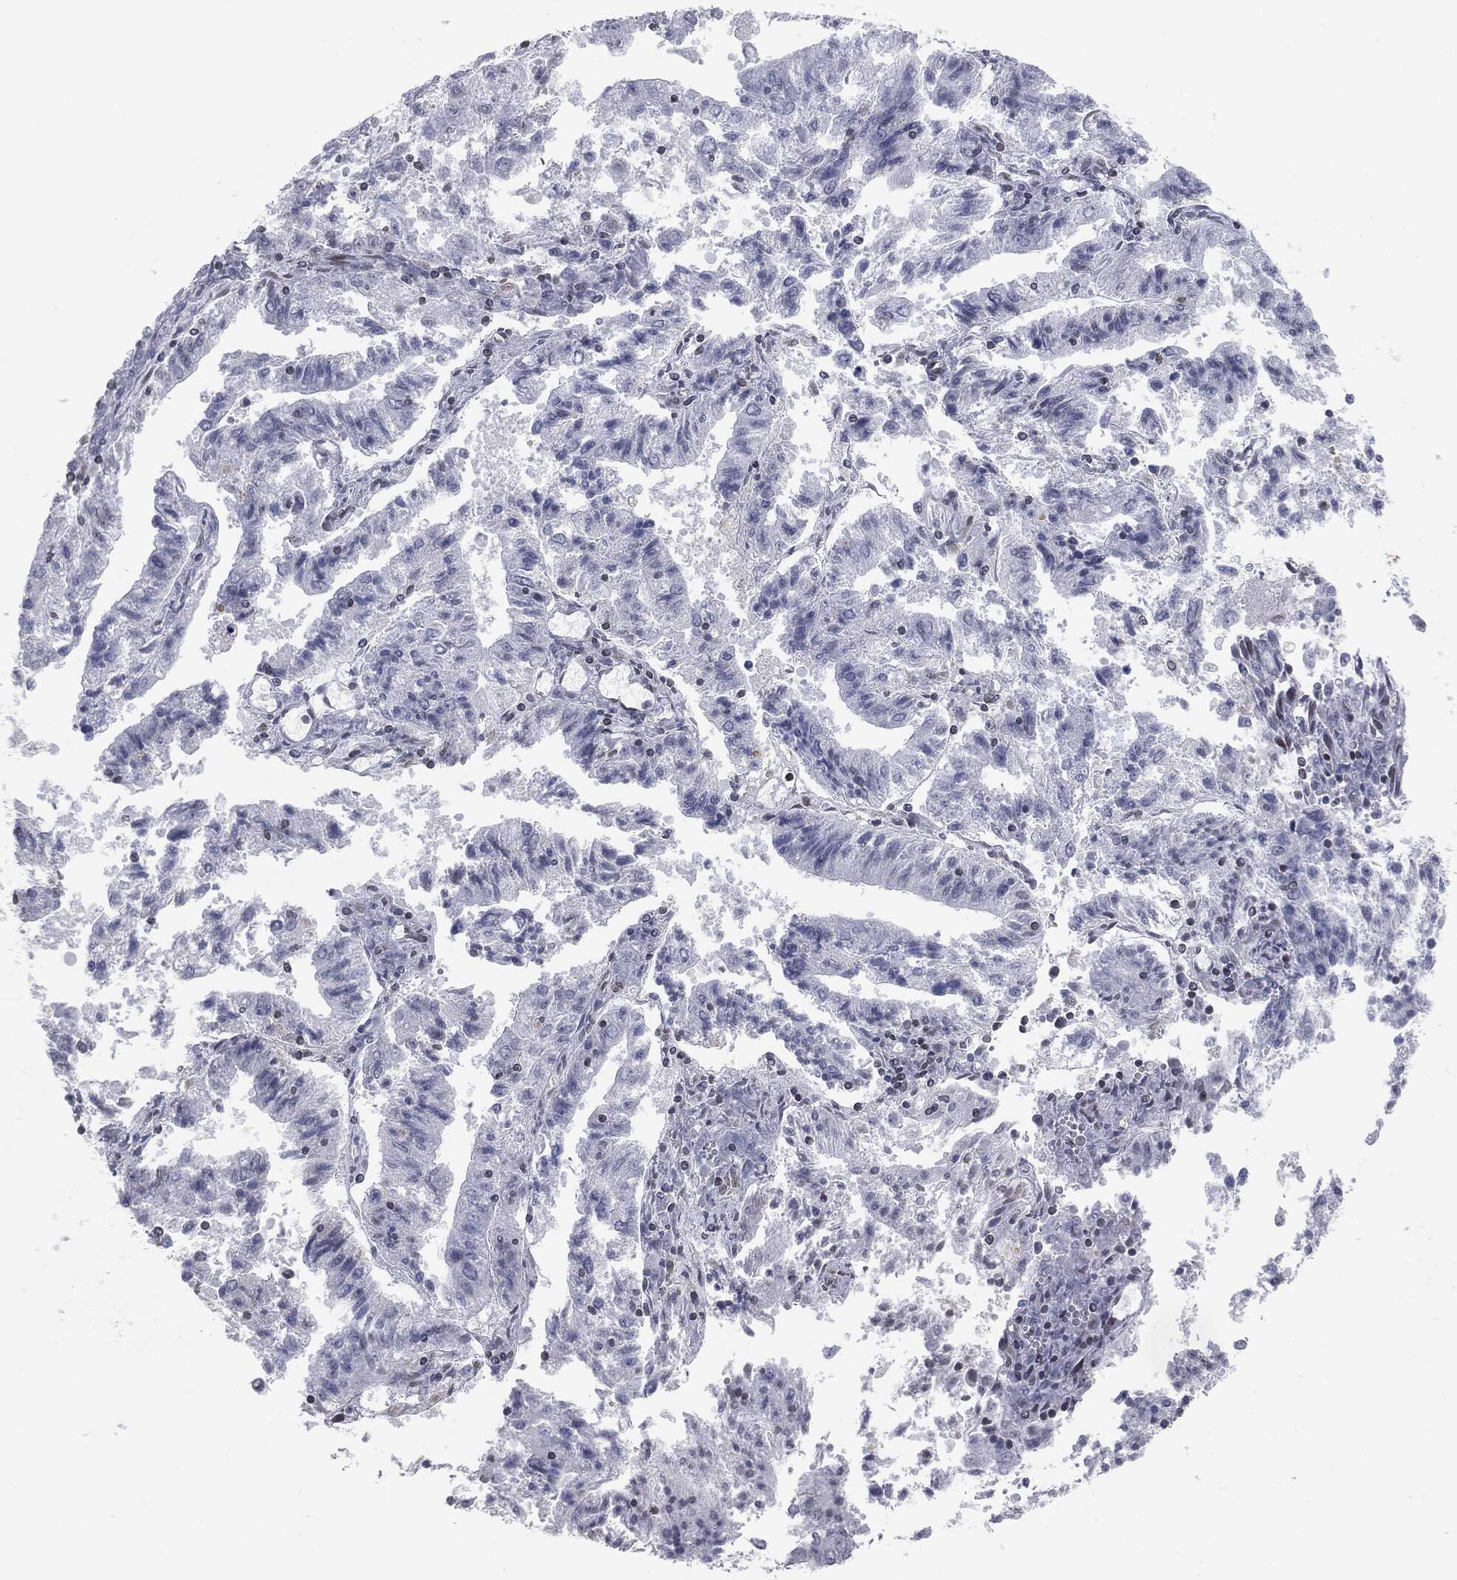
{"staining": {"intensity": "negative", "quantity": "none", "location": "none"}, "tissue": "endometrial cancer", "cell_type": "Tumor cells", "image_type": "cancer", "snomed": [{"axis": "morphology", "description": "Adenocarcinoma, NOS"}, {"axis": "topography", "description": "Endometrium"}], "caption": "The immunohistochemistry (IHC) histopathology image has no significant expression in tumor cells of endometrial cancer tissue. (Immunohistochemistry (ihc), brightfield microscopy, high magnification).", "gene": "ALDOB", "patient": {"sex": "female", "age": 82}}